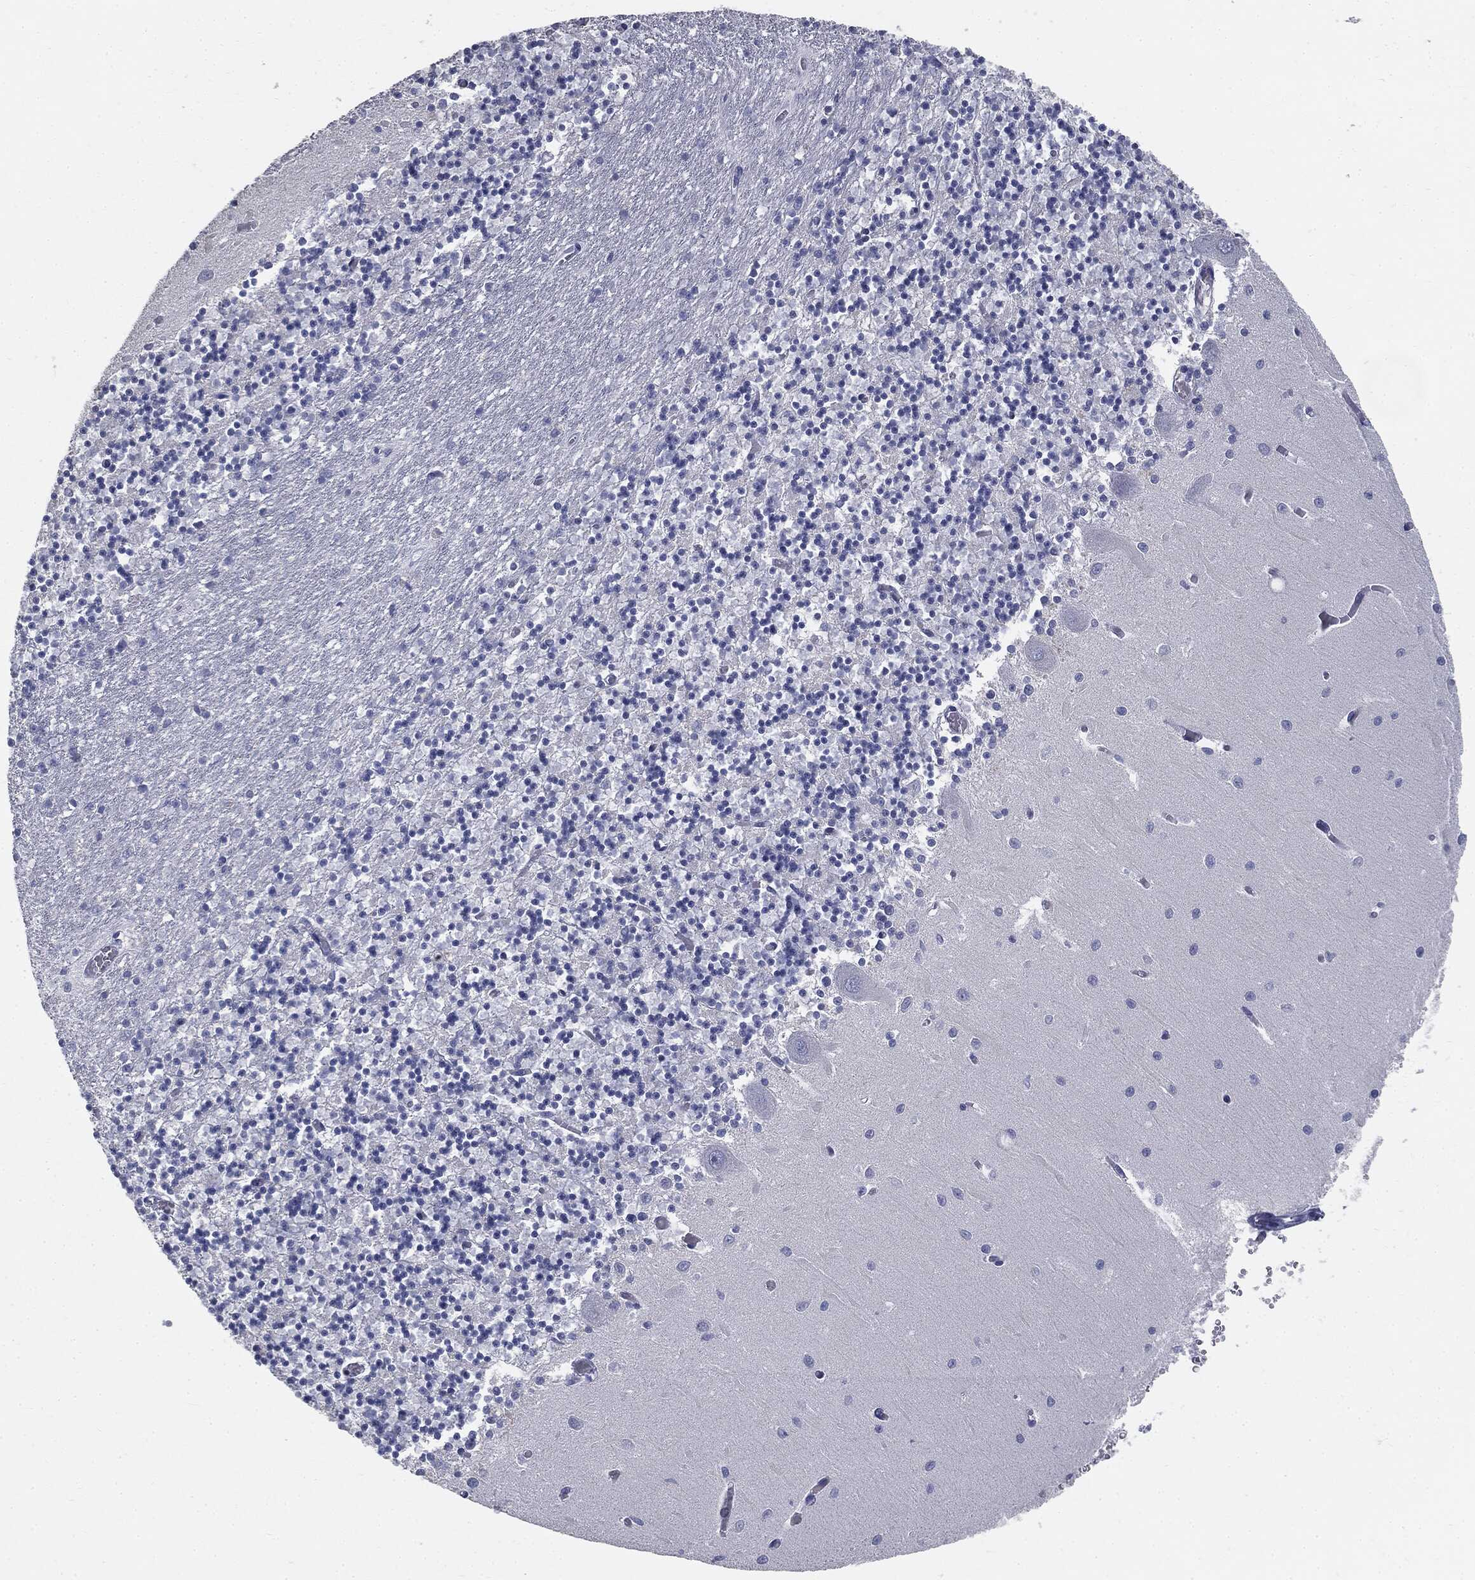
{"staining": {"intensity": "negative", "quantity": "none", "location": "none"}, "tissue": "cerebellum", "cell_type": "Cells in granular layer", "image_type": "normal", "snomed": [{"axis": "morphology", "description": "Normal tissue, NOS"}, {"axis": "topography", "description": "Cerebellum"}], "caption": "A high-resolution image shows IHC staining of normal cerebellum, which reveals no significant positivity in cells in granular layer.", "gene": "CUZD1", "patient": {"sex": "female", "age": 64}}